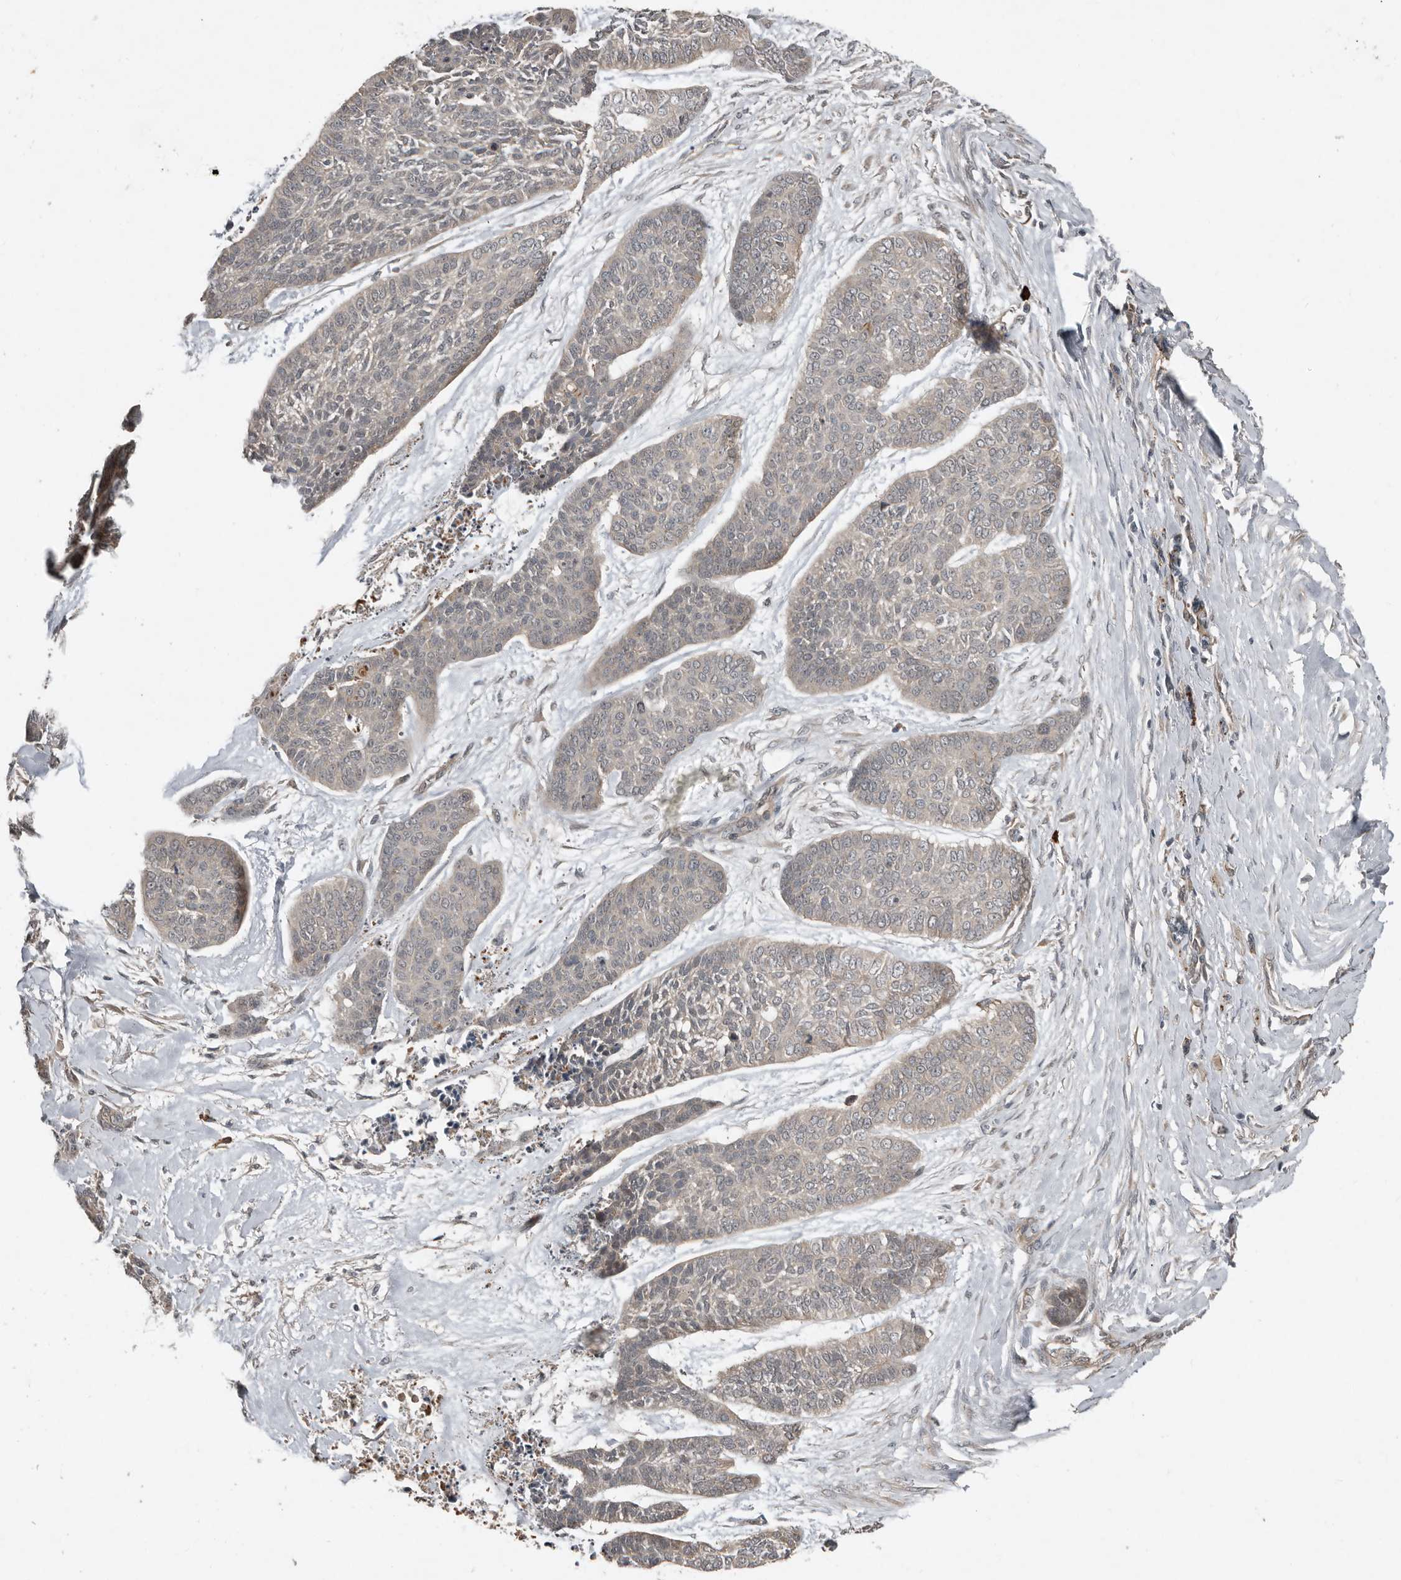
{"staining": {"intensity": "weak", "quantity": "<25%", "location": "cytoplasmic/membranous"}, "tissue": "skin cancer", "cell_type": "Tumor cells", "image_type": "cancer", "snomed": [{"axis": "morphology", "description": "Basal cell carcinoma"}, {"axis": "topography", "description": "Skin"}], "caption": "The photomicrograph demonstrates no significant positivity in tumor cells of skin basal cell carcinoma.", "gene": "TEAD3", "patient": {"sex": "female", "age": 64}}